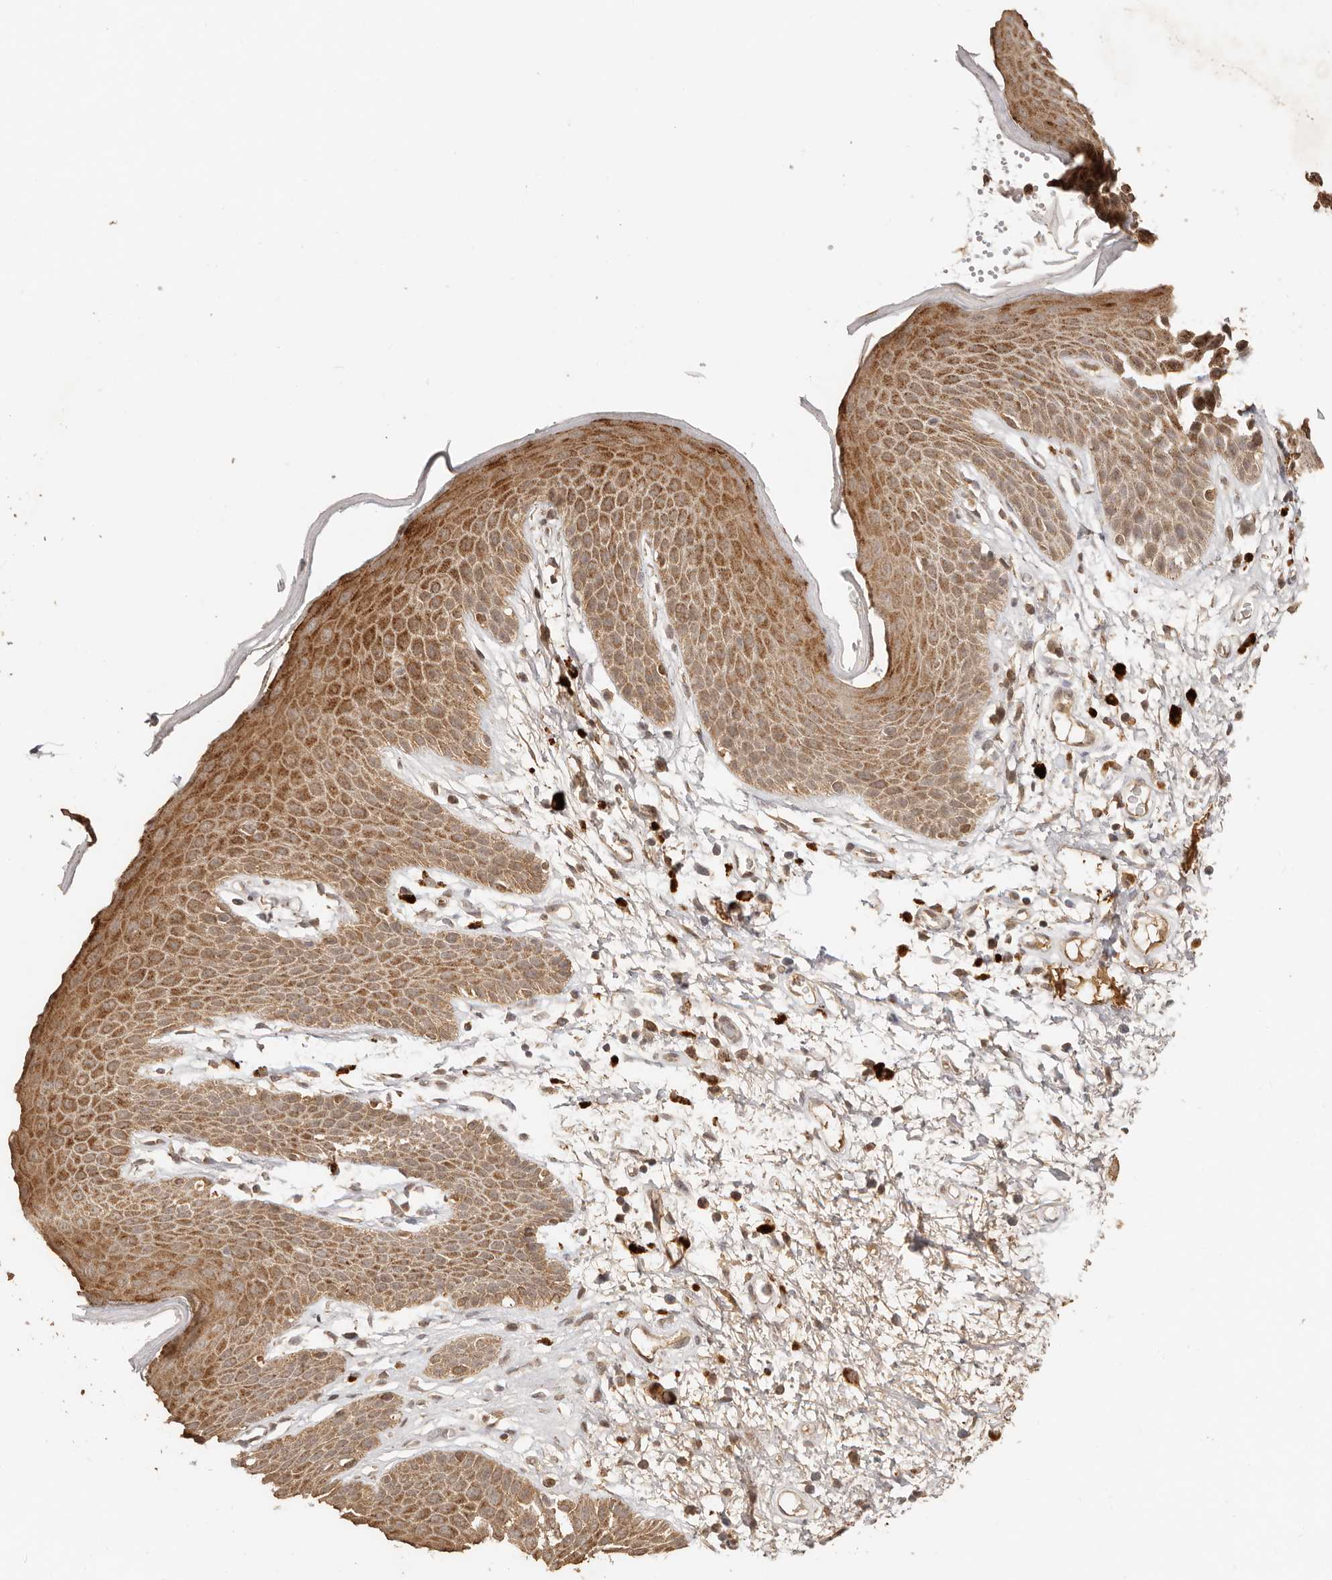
{"staining": {"intensity": "moderate", "quantity": ">75%", "location": "cytoplasmic/membranous"}, "tissue": "skin", "cell_type": "Epidermal cells", "image_type": "normal", "snomed": [{"axis": "morphology", "description": "Normal tissue, NOS"}, {"axis": "topography", "description": "Anal"}], "caption": "Human skin stained for a protein (brown) demonstrates moderate cytoplasmic/membranous positive expression in about >75% of epidermal cells.", "gene": "SEC14L1", "patient": {"sex": "male", "age": 74}}